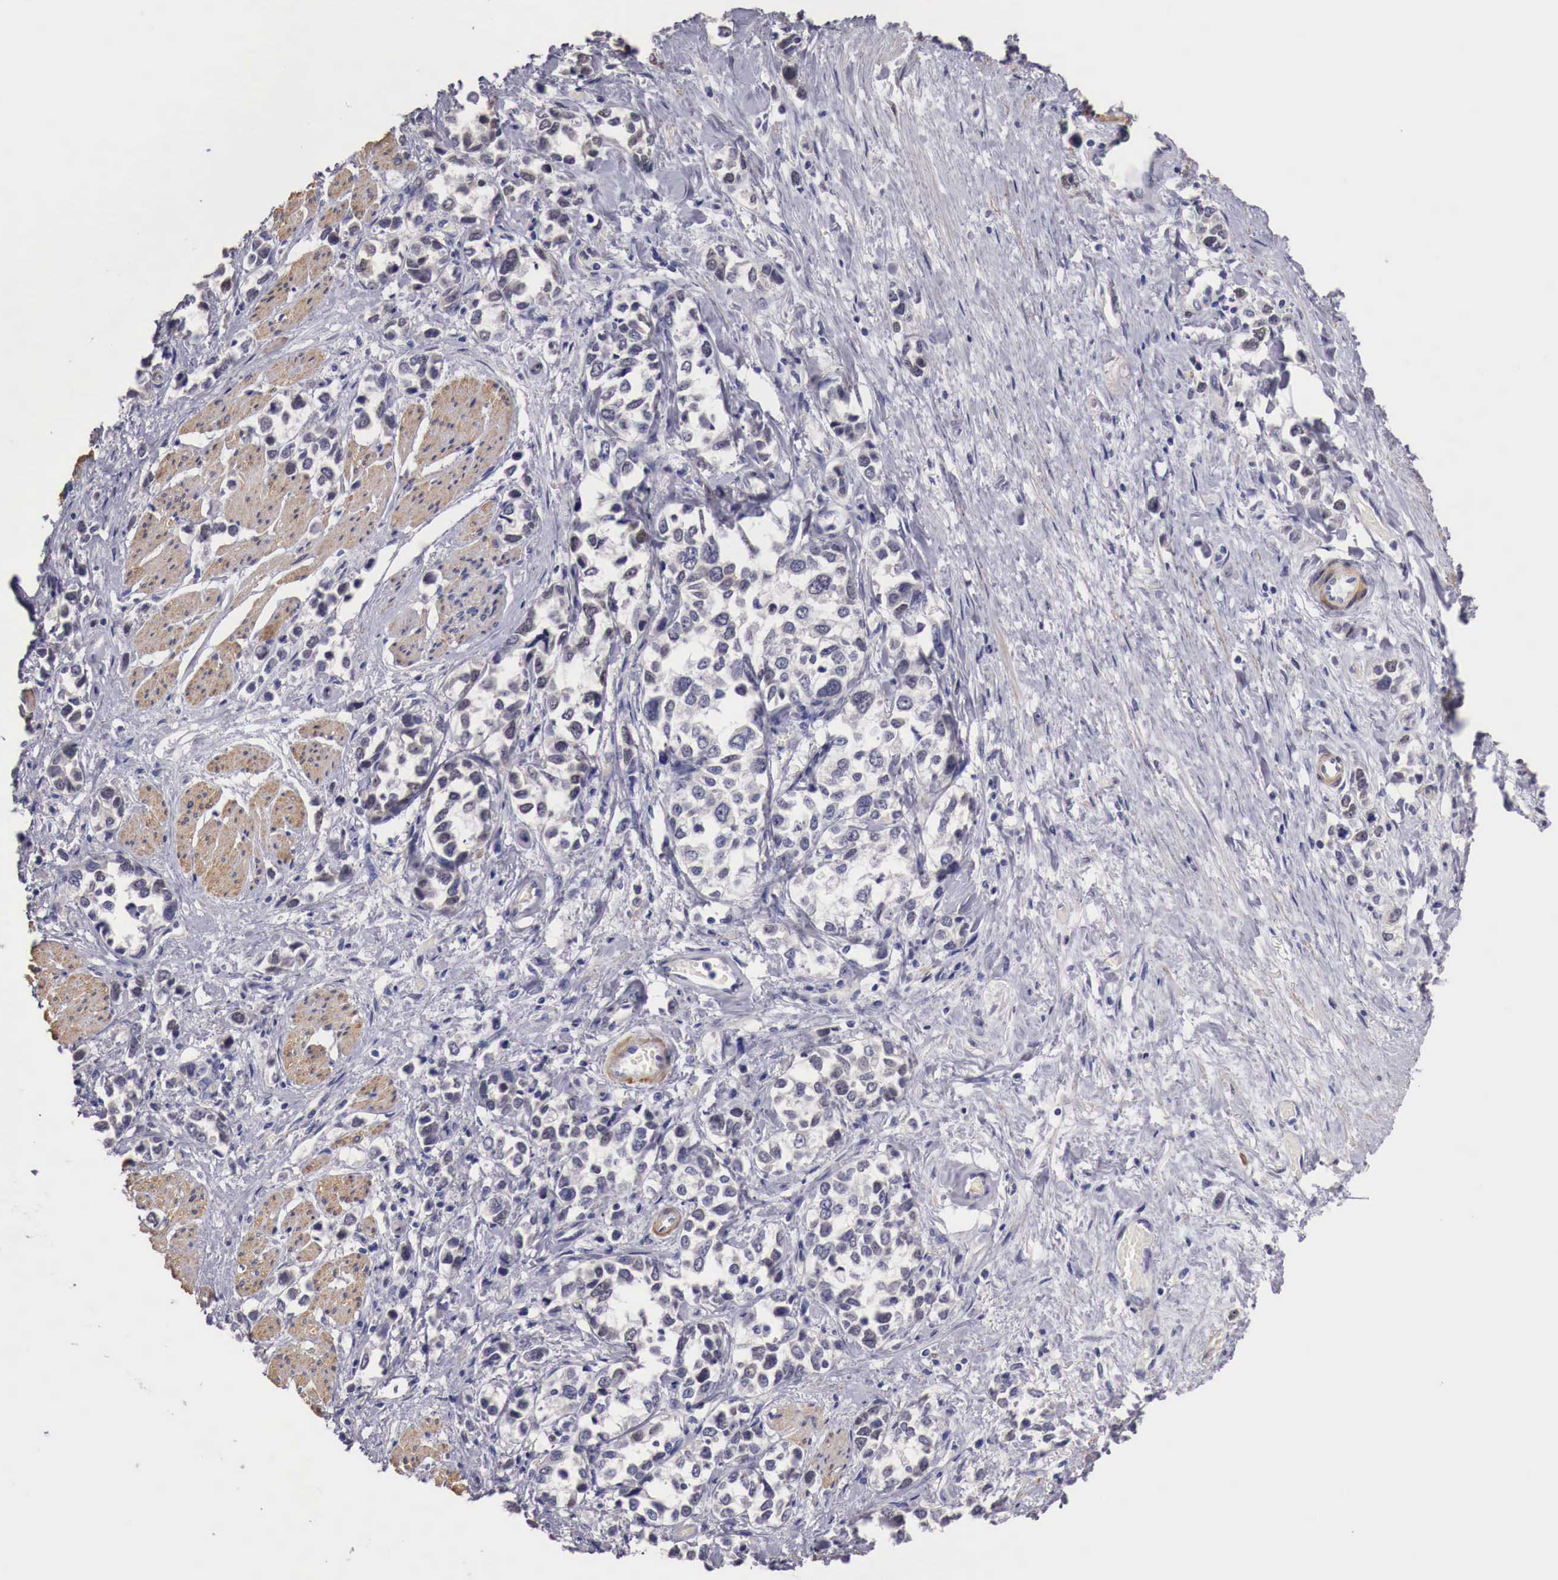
{"staining": {"intensity": "weak", "quantity": "<25%", "location": "nuclear"}, "tissue": "stomach cancer", "cell_type": "Tumor cells", "image_type": "cancer", "snomed": [{"axis": "morphology", "description": "Adenocarcinoma, NOS"}, {"axis": "topography", "description": "Stomach, upper"}], "caption": "Stomach cancer (adenocarcinoma) was stained to show a protein in brown. There is no significant positivity in tumor cells.", "gene": "ENOX2", "patient": {"sex": "male", "age": 76}}